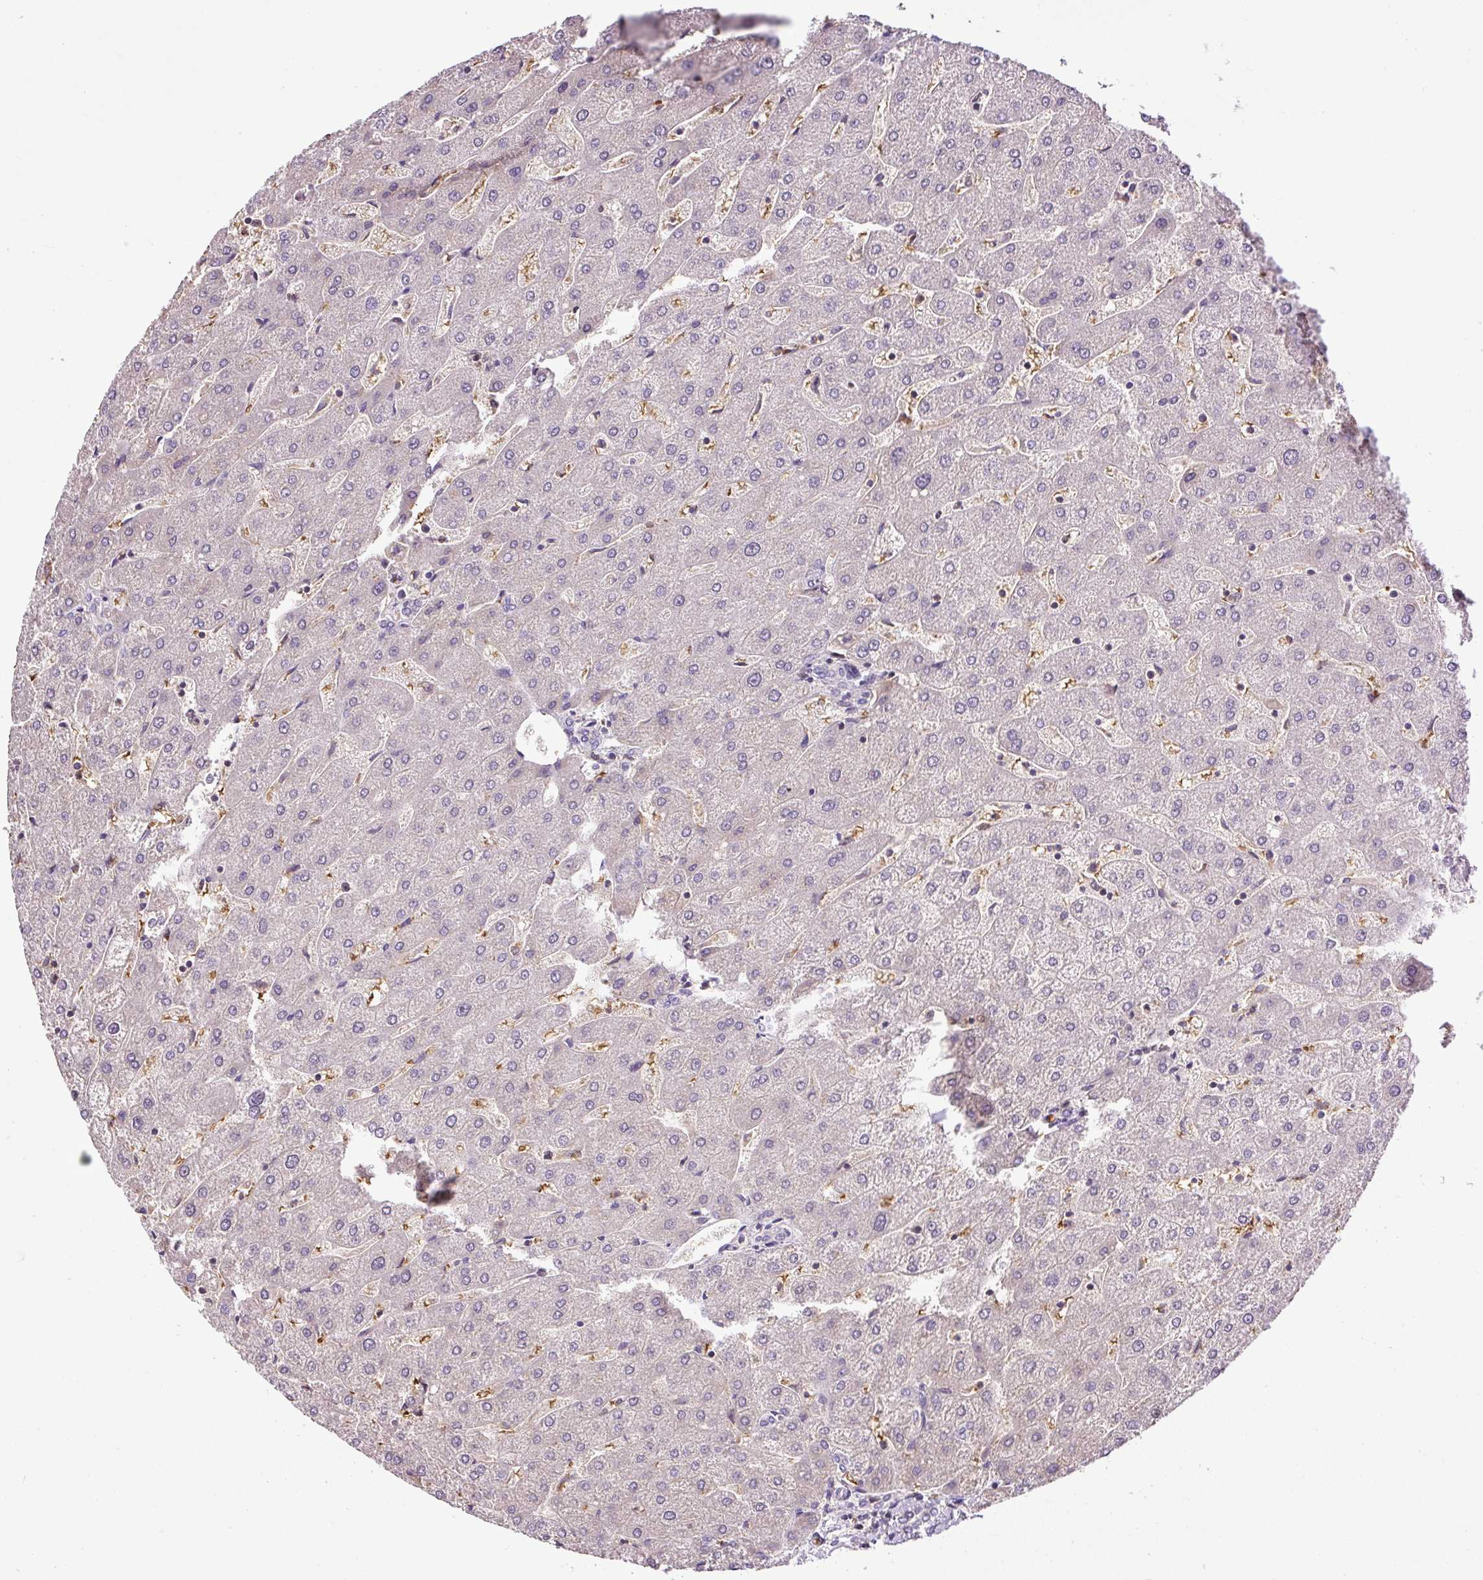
{"staining": {"intensity": "negative", "quantity": "none", "location": "none"}, "tissue": "liver", "cell_type": "Cholangiocytes", "image_type": "normal", "snomed": [{"axis": "morphology", "description": "Normal tissue, NOS"}, {"axis": "topography", "description": "Liver"}], "caption": "This is an IHC histopathology image of benign human liver. There is no expression in cholangiocytes.", "gene": "CXCL13", "patient": {"sex": "male", "age": 67}}